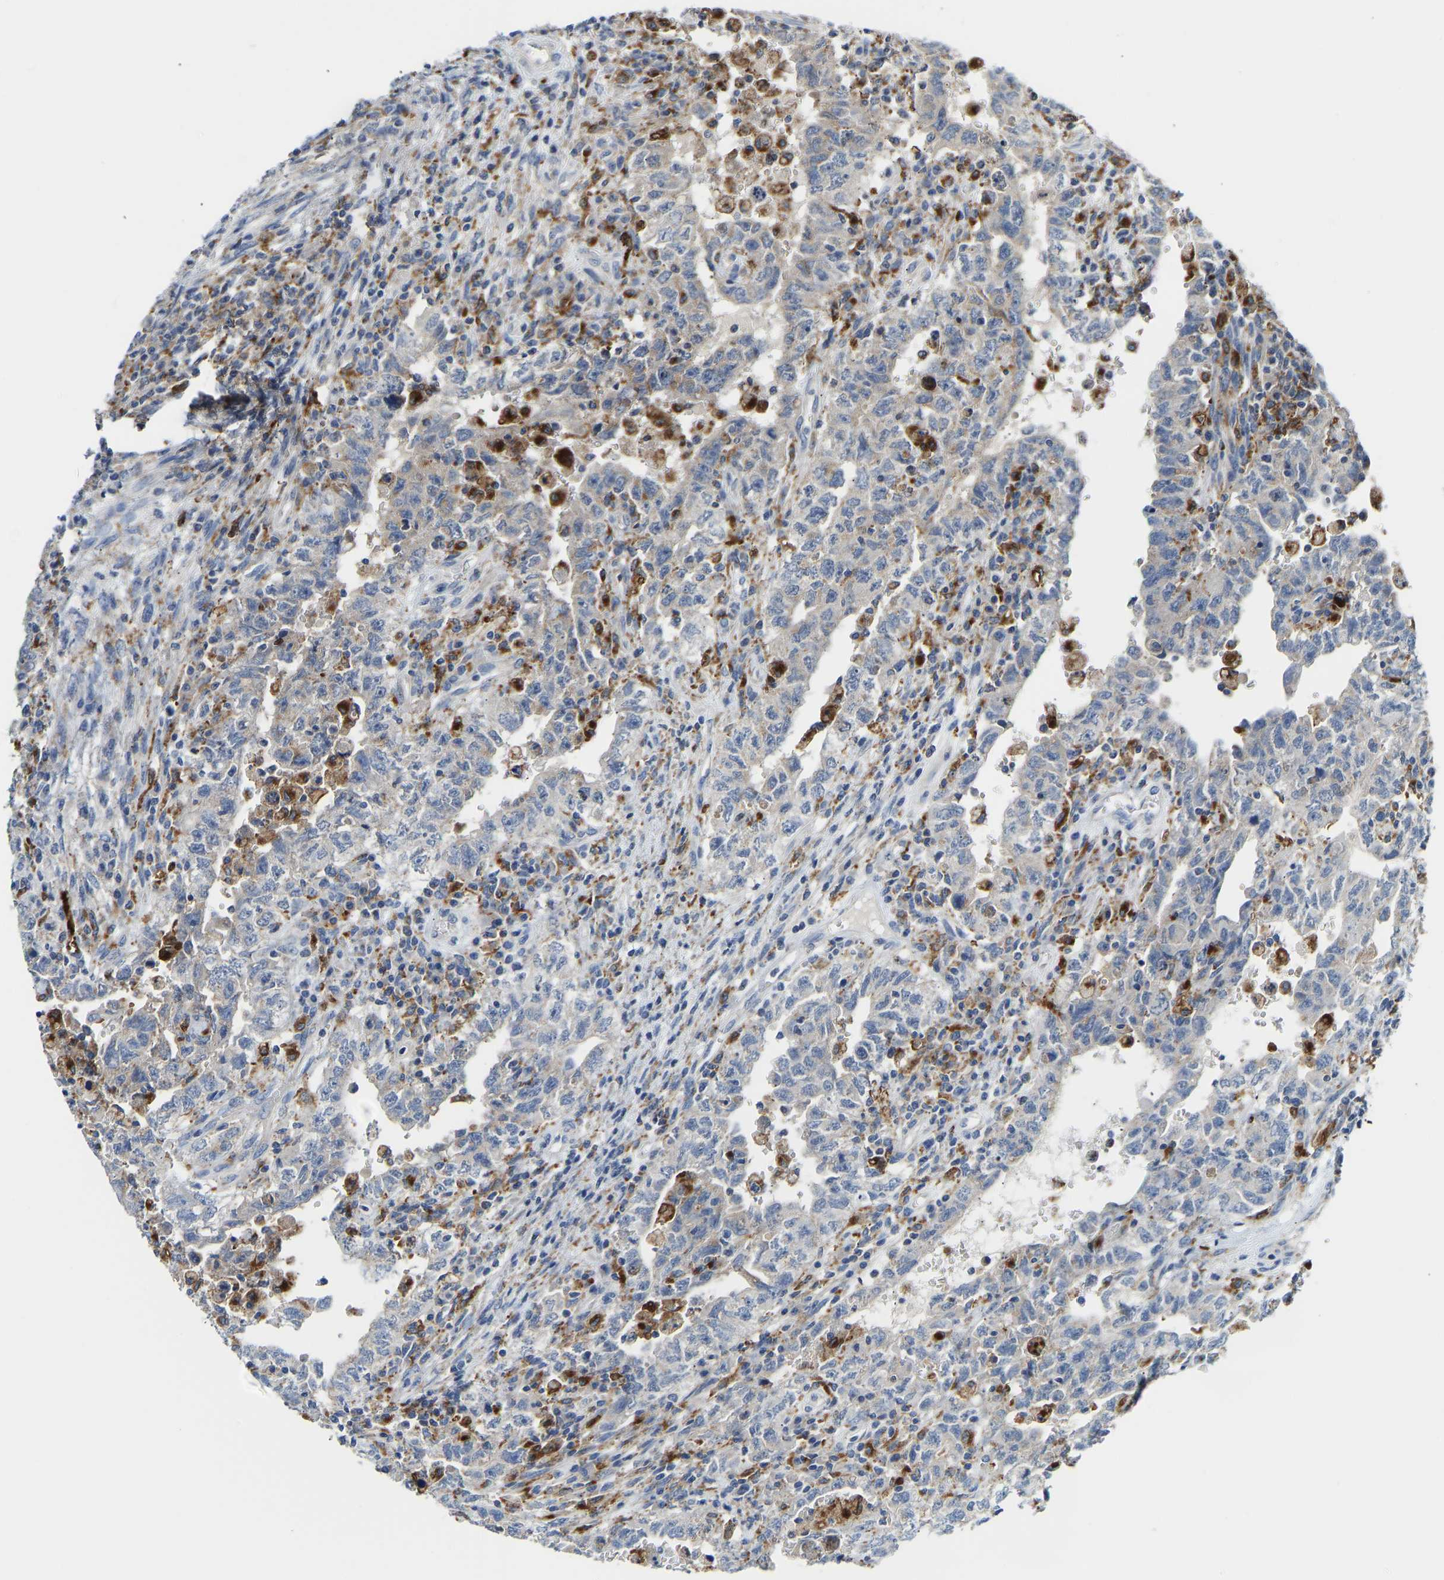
{"staining": {"intensity": "negative", "quantity": "none", "location": "none"}, "tissue": "testis cancer", "cell_type": "Tumor cells", "image_type": "cancer", "snomed": [{"axis": "morphology", "description": "Carcinoma, Embryonal, NOS"}, {"axis": "topography", "description": "Testis"}], "caption": "Immunohistochemistry photomicrograph of neoplastic tissue: human testis cancer stained with DAB (3,3'-diaminobenzidine) shows no significant protein expression in tumor cells.", "gene": "ATP6V1E1", "patient": {"sex": "male", "age": 26}}